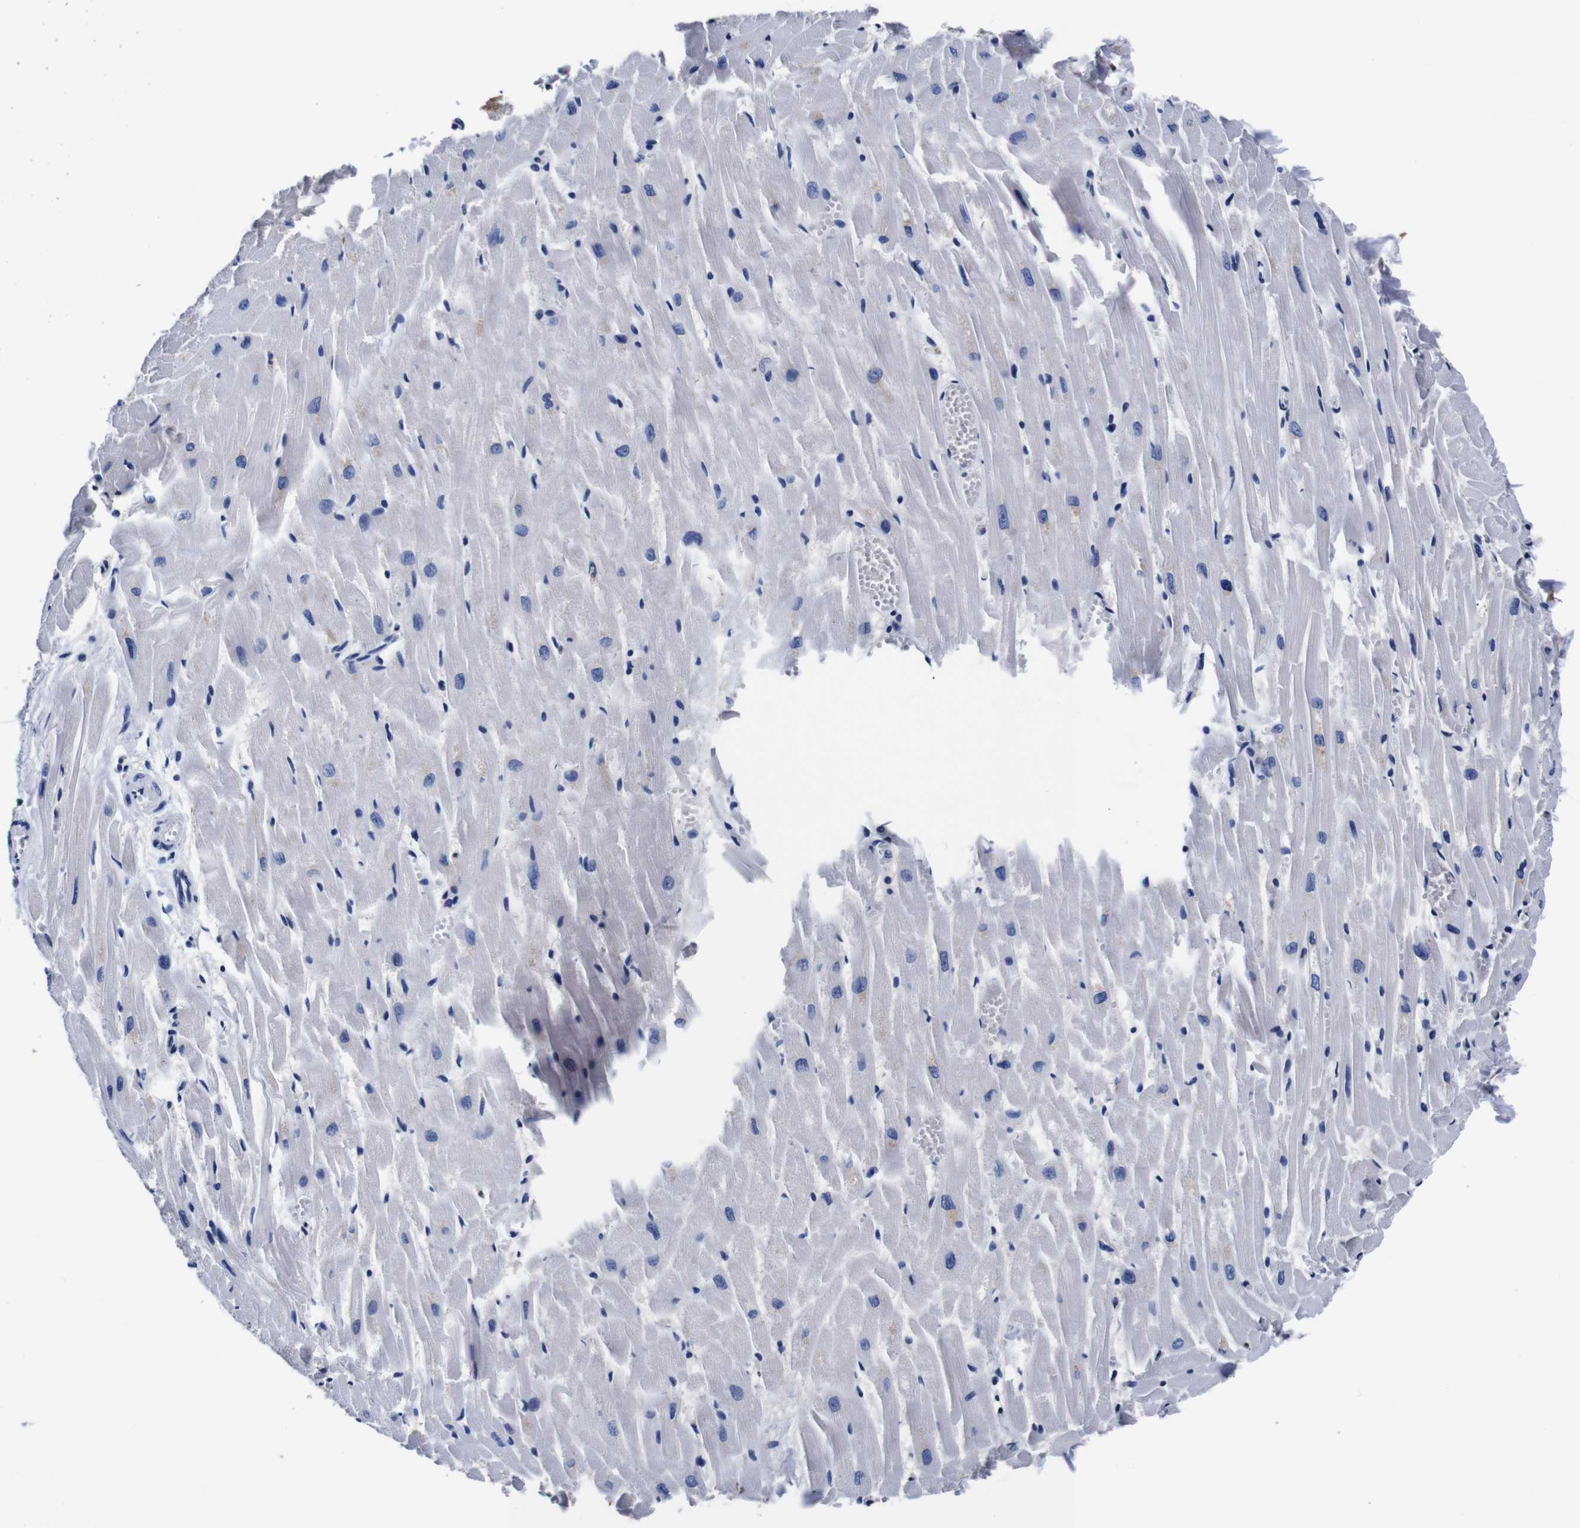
{"staining": {"intensity": "negative", "quantity": "none", "location": "none"}, "tissue": "heart muscle", "cell_type": "Cardiomyocytes", "image_type": "normal", "snomed": [{"axis": "morphology", "description": "Normal tissue, NOS"}, {"axis": "topography", "description": "Heart"}], "caption": "This image is of benign heart muscle stained with immunohistochemistry to label a protein in brown with the nuclei are counter-stained blue. There is no positivity in cardiomyocytes. (Stains: DAB (3,3'-diaminobenzidine) immunohistochemistry (IHC) with hematoxylin counter stain, Microscopy: brightfield microscopy at high magnification).", "gene": "PPIB", "patient": {"sex": "female", "age": 19}}